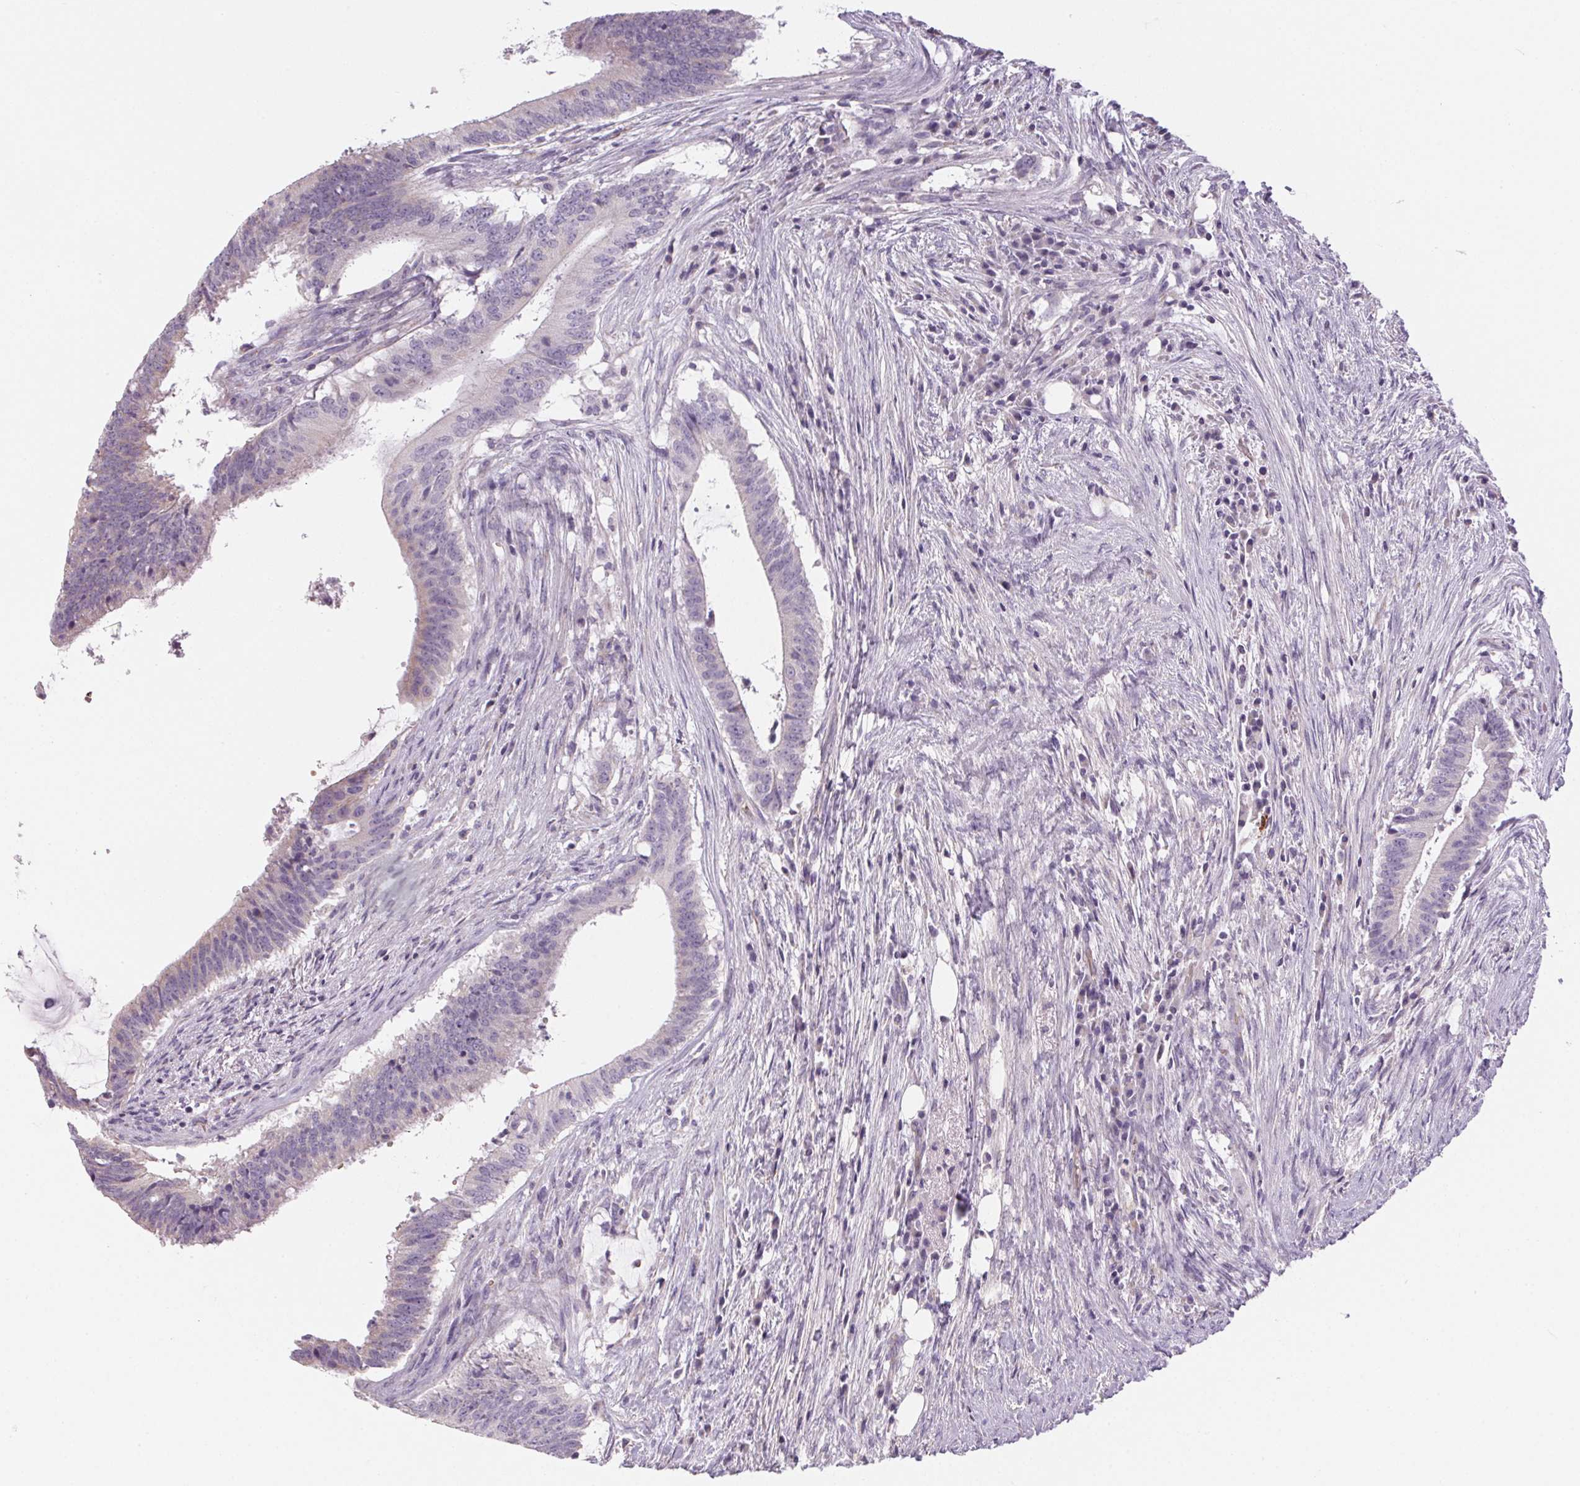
{"staining": {"intensity": "negative", "quantity": "none", "location": "none"}, "tissue": "colorectal cancer", "cell_type": "Tumor cells", "image_type": "cancer", "snomed": [{"axis": "morphology", "description": "Adenocarcinoma, NOS"}, {"axis": "topography", "description": "Colon"}], "caption": "Histopathology image shows no significant protein staining in tumor cells of adenocarcinoma (colorectal). The staining was performed using DAB to visualize the protein expression in brown, while the nuclei were stained in blue with hematoxylin (Magnification: 20x).", "gene": "SMYD1", "patient": {"sex": "female", "age": 43}}